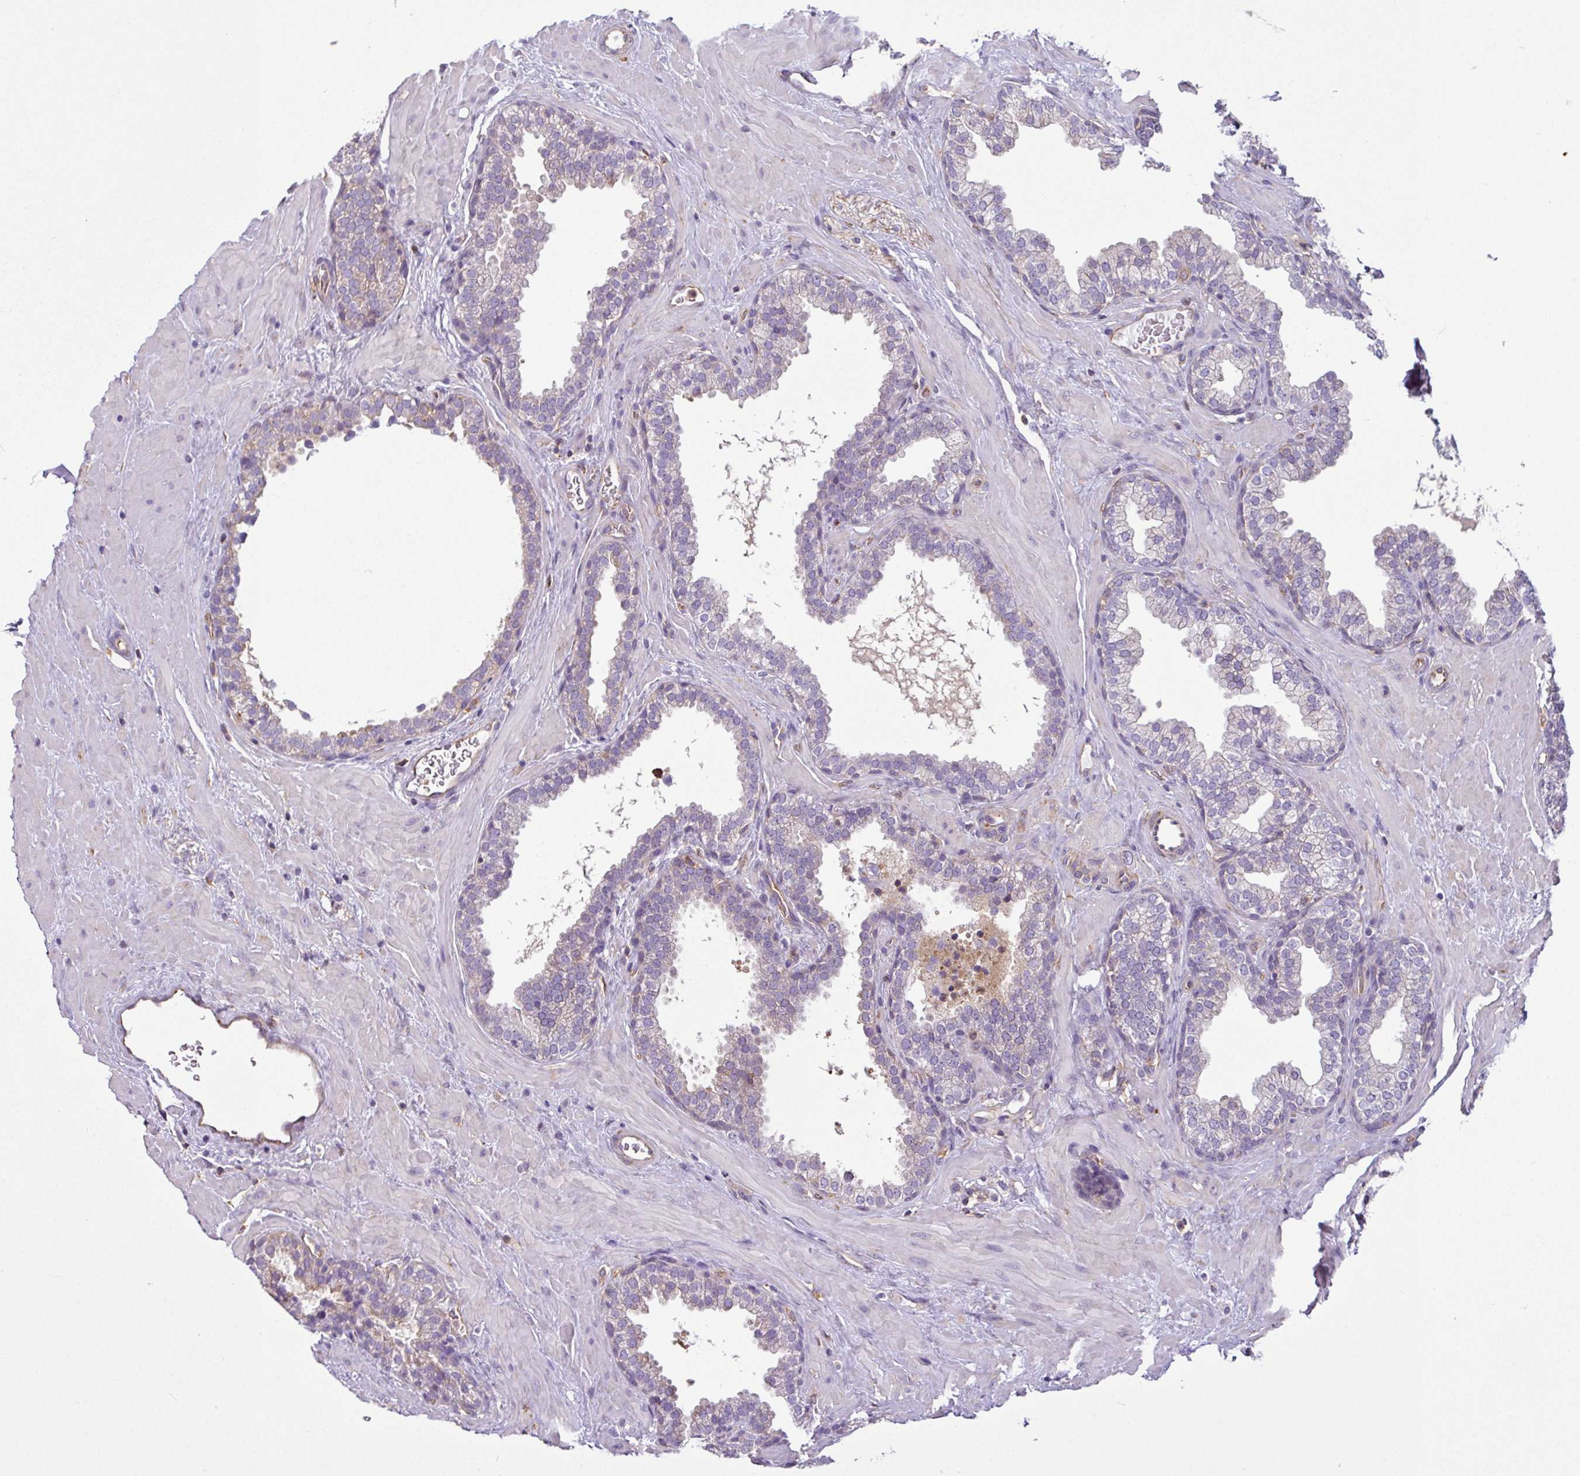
{"staining": {"intensity": "negative", "quantity": "none", "location": "none"}, "tissue": "prostate", "cell_type": "Glandular cells", "image_type": "normal", "snomed": [{"axis": "morphology", "description": "Normal tissue, NOS"}, {"axis": "topography", "description": "Prostate"}], "caption": "Protein analysis of unremarkable prostate shows no significant positivity in glandular cells.", "gene": "XNDC1N", "patient": {"sex": "male", "age": 51}}